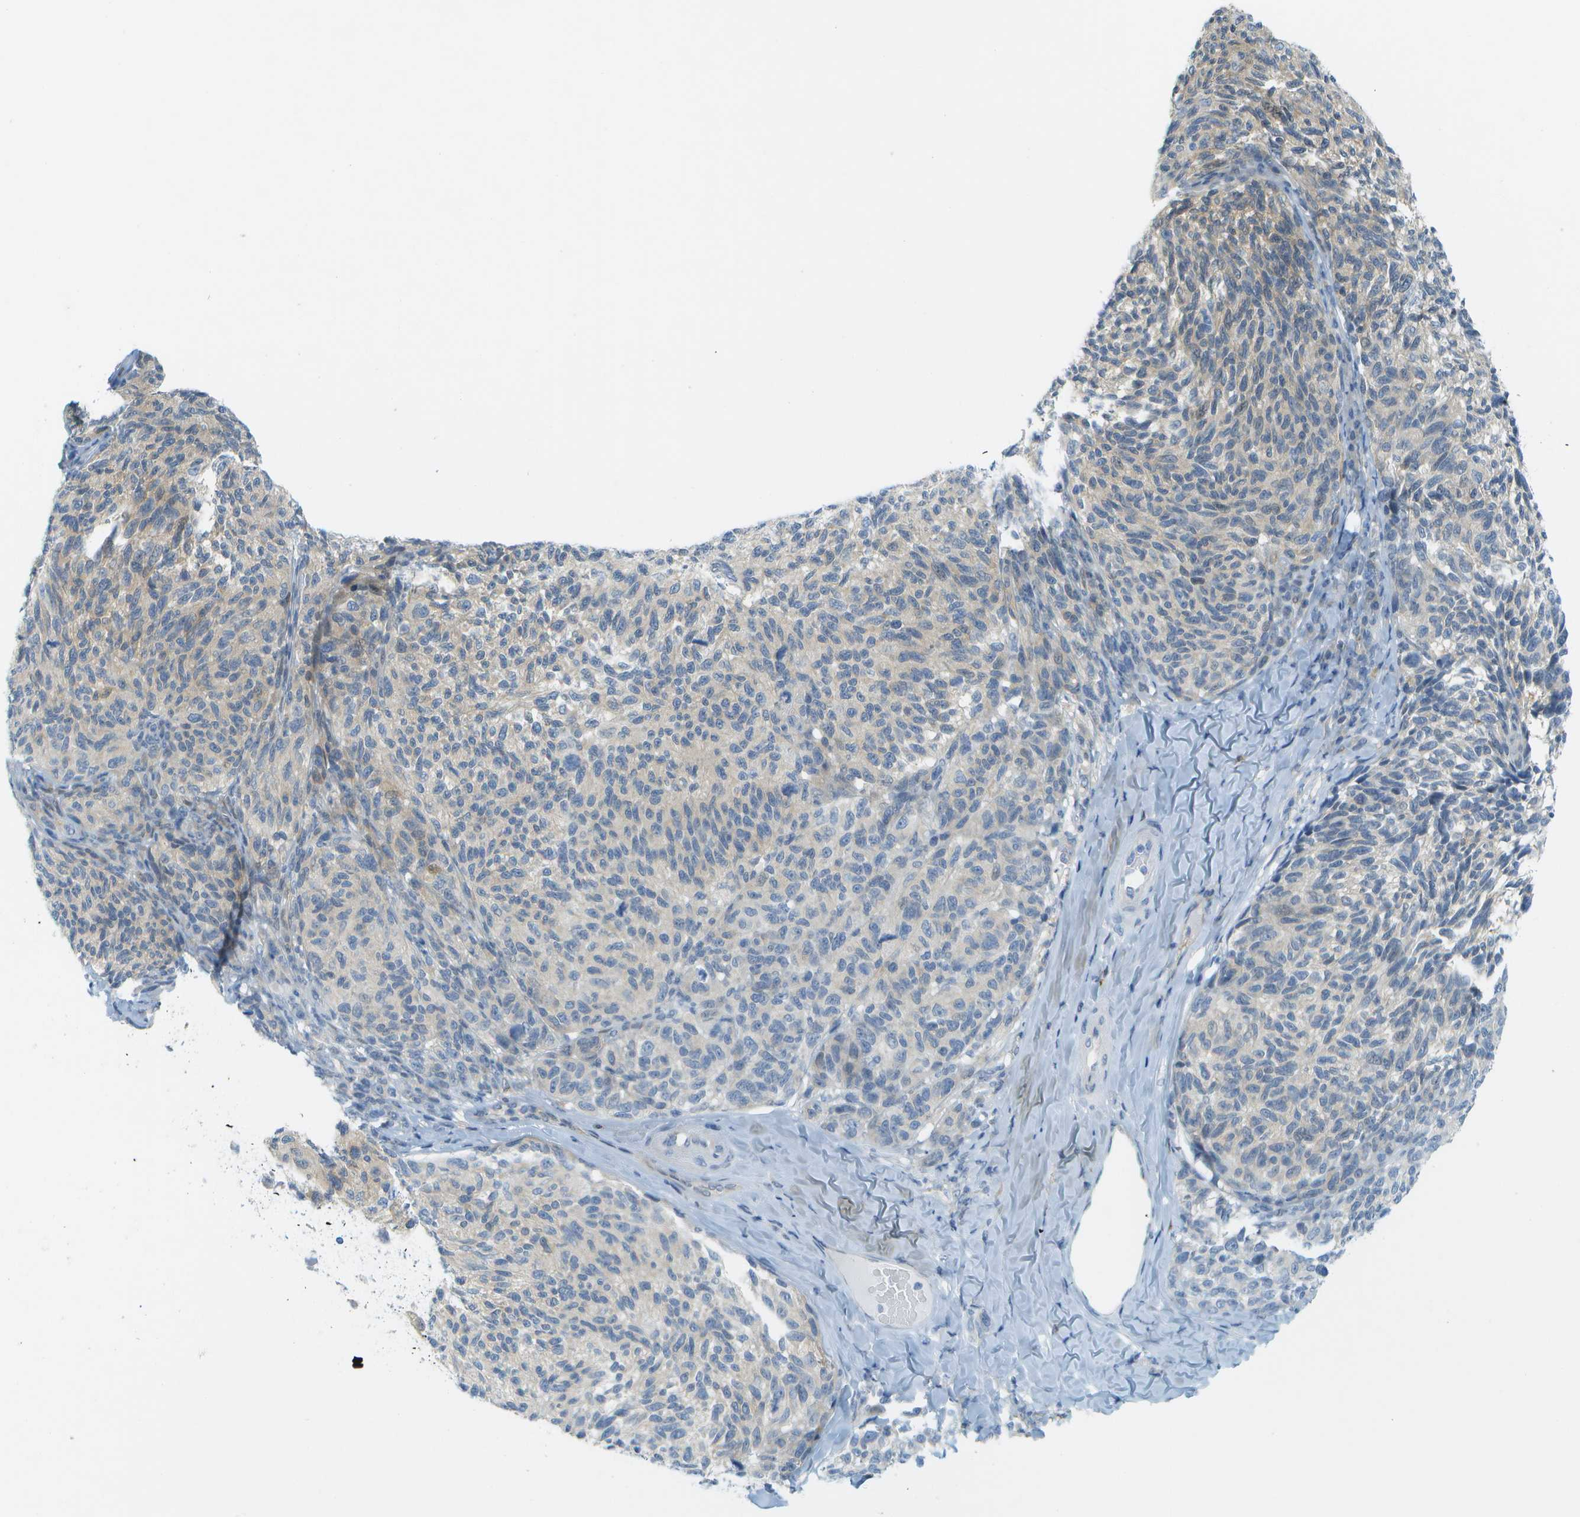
{"staining": {"intensity": "negative", "quantity": "none", "location": "none"}, "tissue": "melanoma", "cell_type": "Tumor cells", "image_type": "cancer", "snomed": [{"axis": "morphology", "description": "Malignant melanoma, NOS"}, {"axis": "topography", "description": "Skin"}], "caption": "Malignant melanoma was stained to show a protein in brown. There is no significant expression in tumor cells.", "gene": "CUL9", "patient": {"sex": "female", "age": 73}}